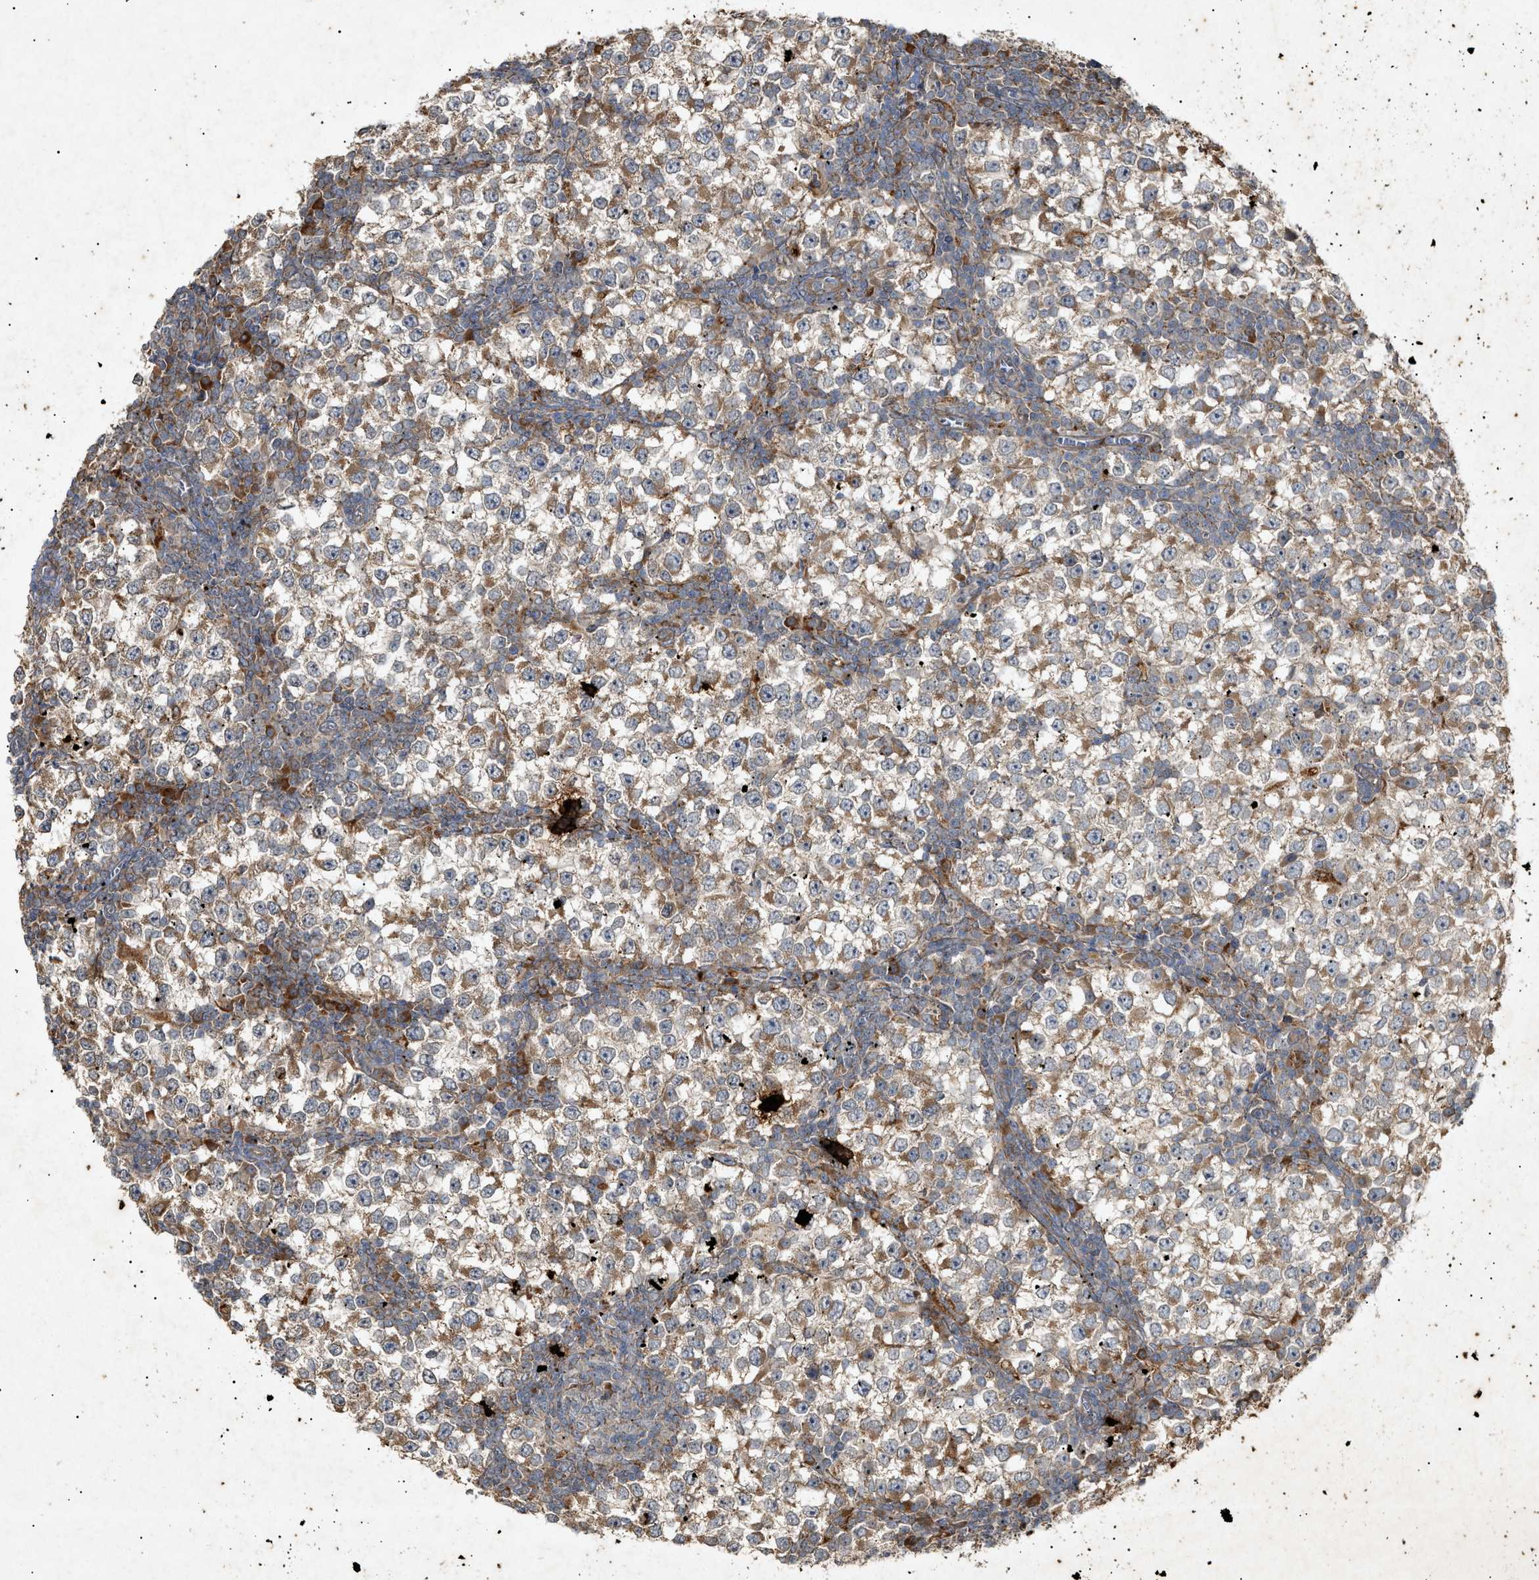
{"staining": {"intensity": "moderate", "quantity": "25%-75%", "location": "cytoplasmic/membranous"}, "tissue": "testis cancer", "cell_type": "Tumor cells", "image_type": "cancer", "snomed": [{"axis": "morphology", "description": "Seminoma, NOS"}, {"axis": "topography", "description": "Testis"}], "caption": "Seminoma (testis) stained with IHC reveals moderate cytoplasmic/membranous positivity in approximately 25%-75% of tumor cells.", "gene": "MTCH1", "patient": {"sex": "male", "age": 65}}